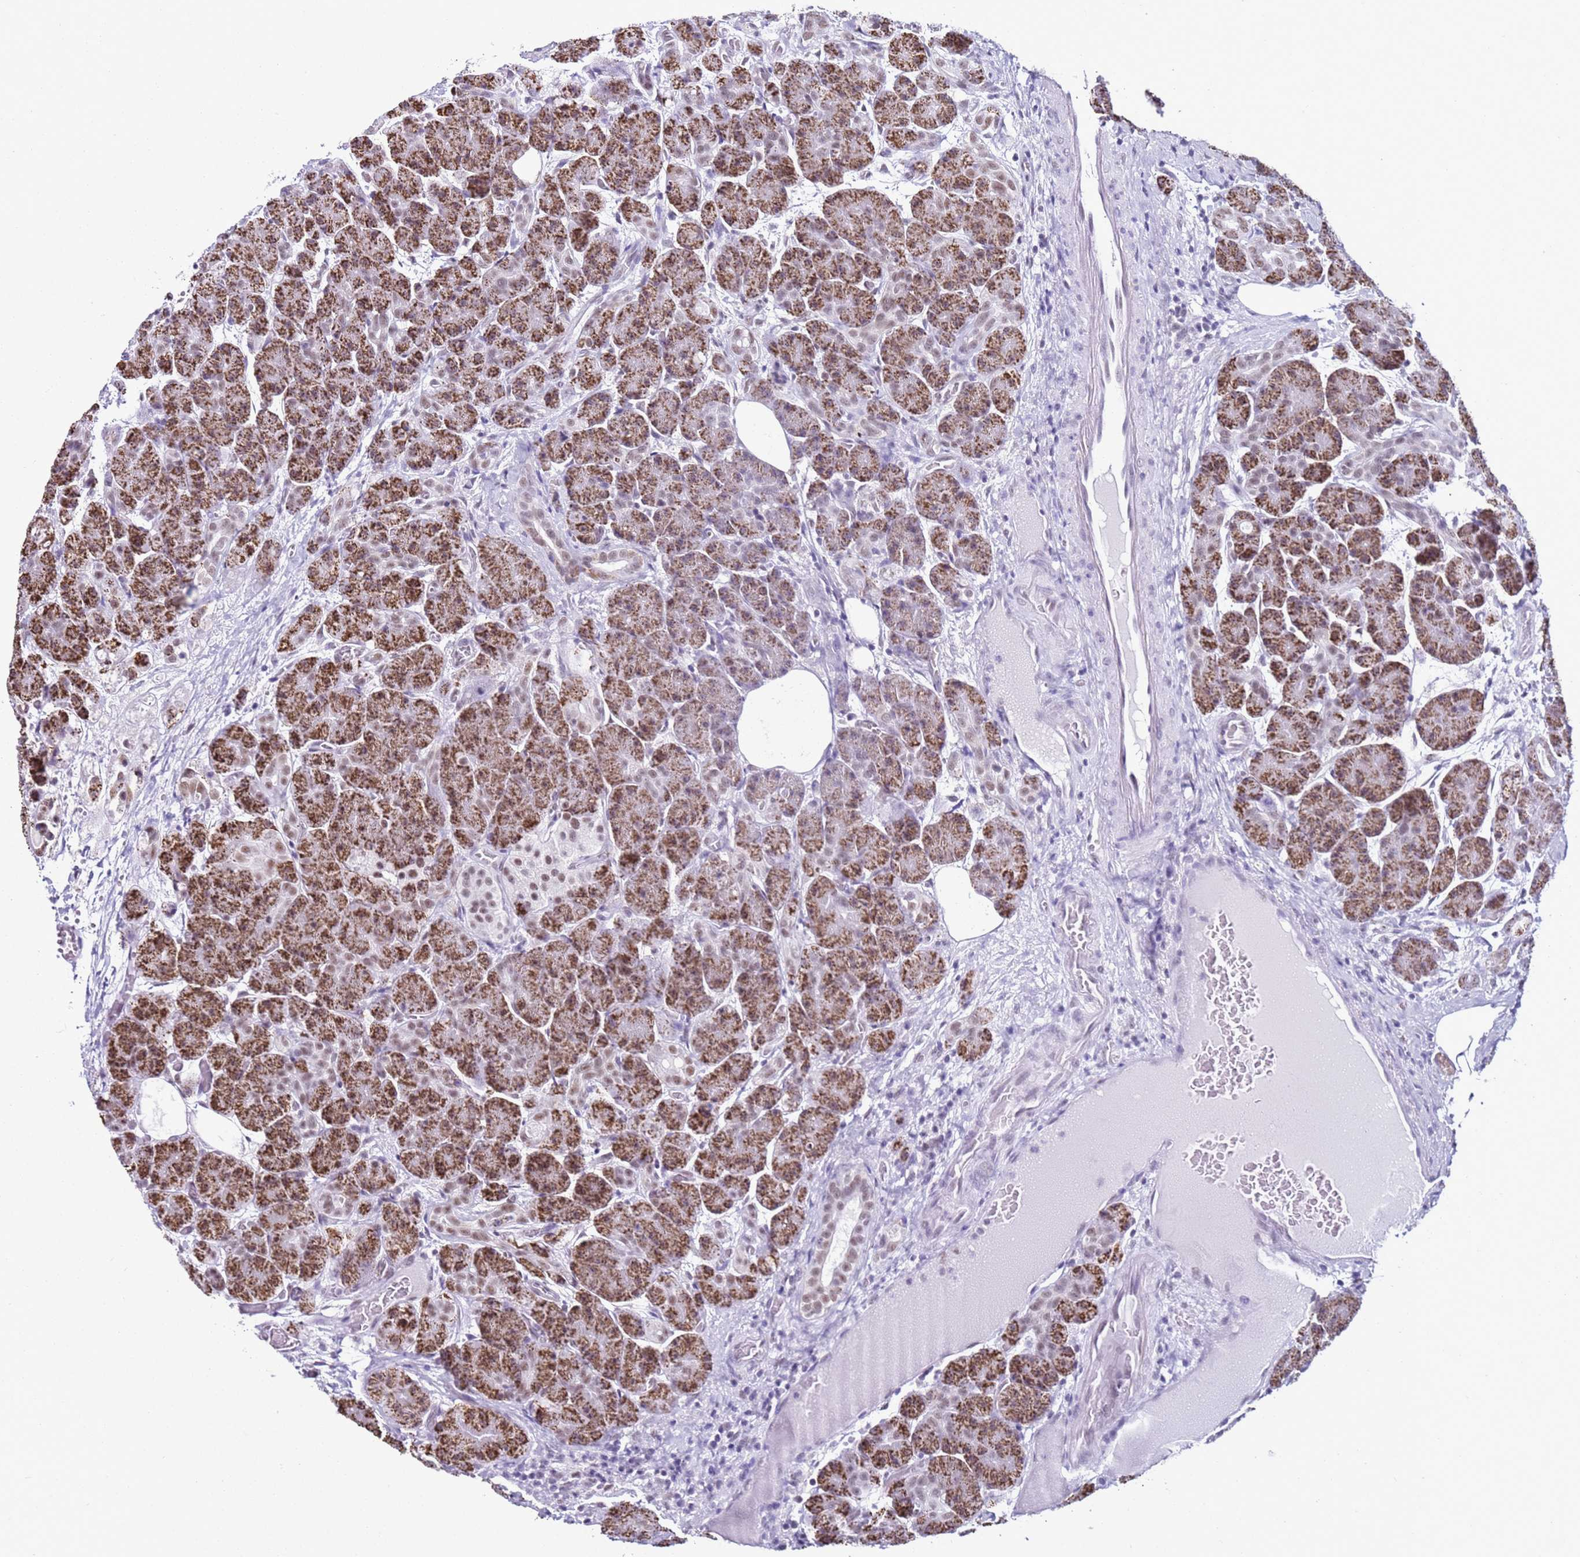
{"staining": {"intensity": "strong", "quantity": ">75%", "location": "cytoplasmic/membranous"}, "tissue": "pancreas", "cell_type": "Exocrine glandular cells", "image_type": "normal", "snomed": [{"axis": "morphology", "description": "Normal tissue, NOS"}, {"axis": "topography", "description": "Pancreas"}], "caption": "DAB immunohistochemical staining of normal human pancreas shows strong cytoplasmic/membranous protein positivity in approximately >75% of exocrine glandular cells. (Stains: DAB in brown, nuclei in blue, Microscopy: brightfield microscopy at high magnification).", "gene": "DHX15", "patient": {"sex": "male", "age": 63}}